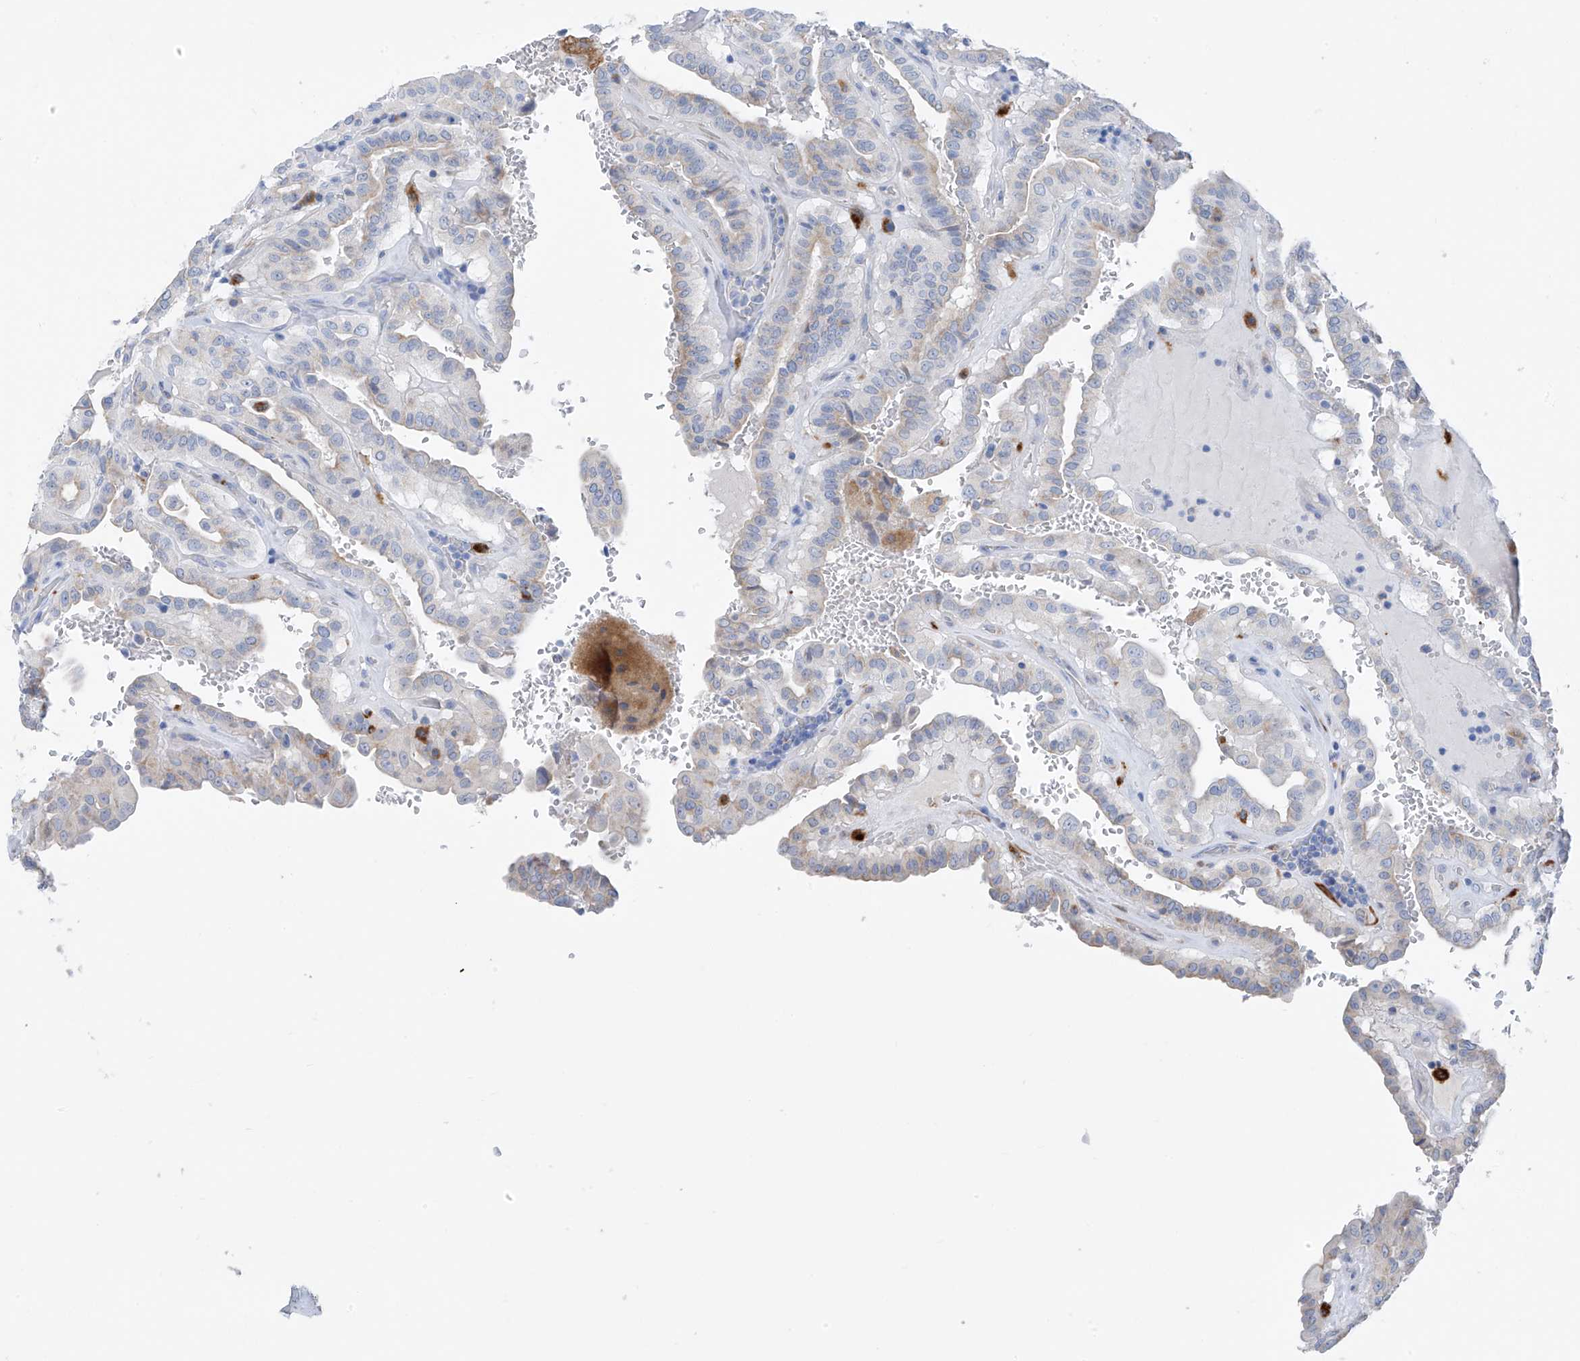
{"staining": {"intensity": "negative", "quantity": "none", "location": "none"}, "tissue": "thyroid cancer", "cell_type": "Tumor cells", "image_type": "cancer", "snomed": [{"axis": "morphology", "description": "Papillary adenocarcinoma, NOS"}, {"axis": "topography", "description": "Thyroid gland"}], "caption": "The image reveals no staining of tumor cells in thyroid cancer.", "gene": "GLMP", "patient": {"sex": "male", "age": 77}}